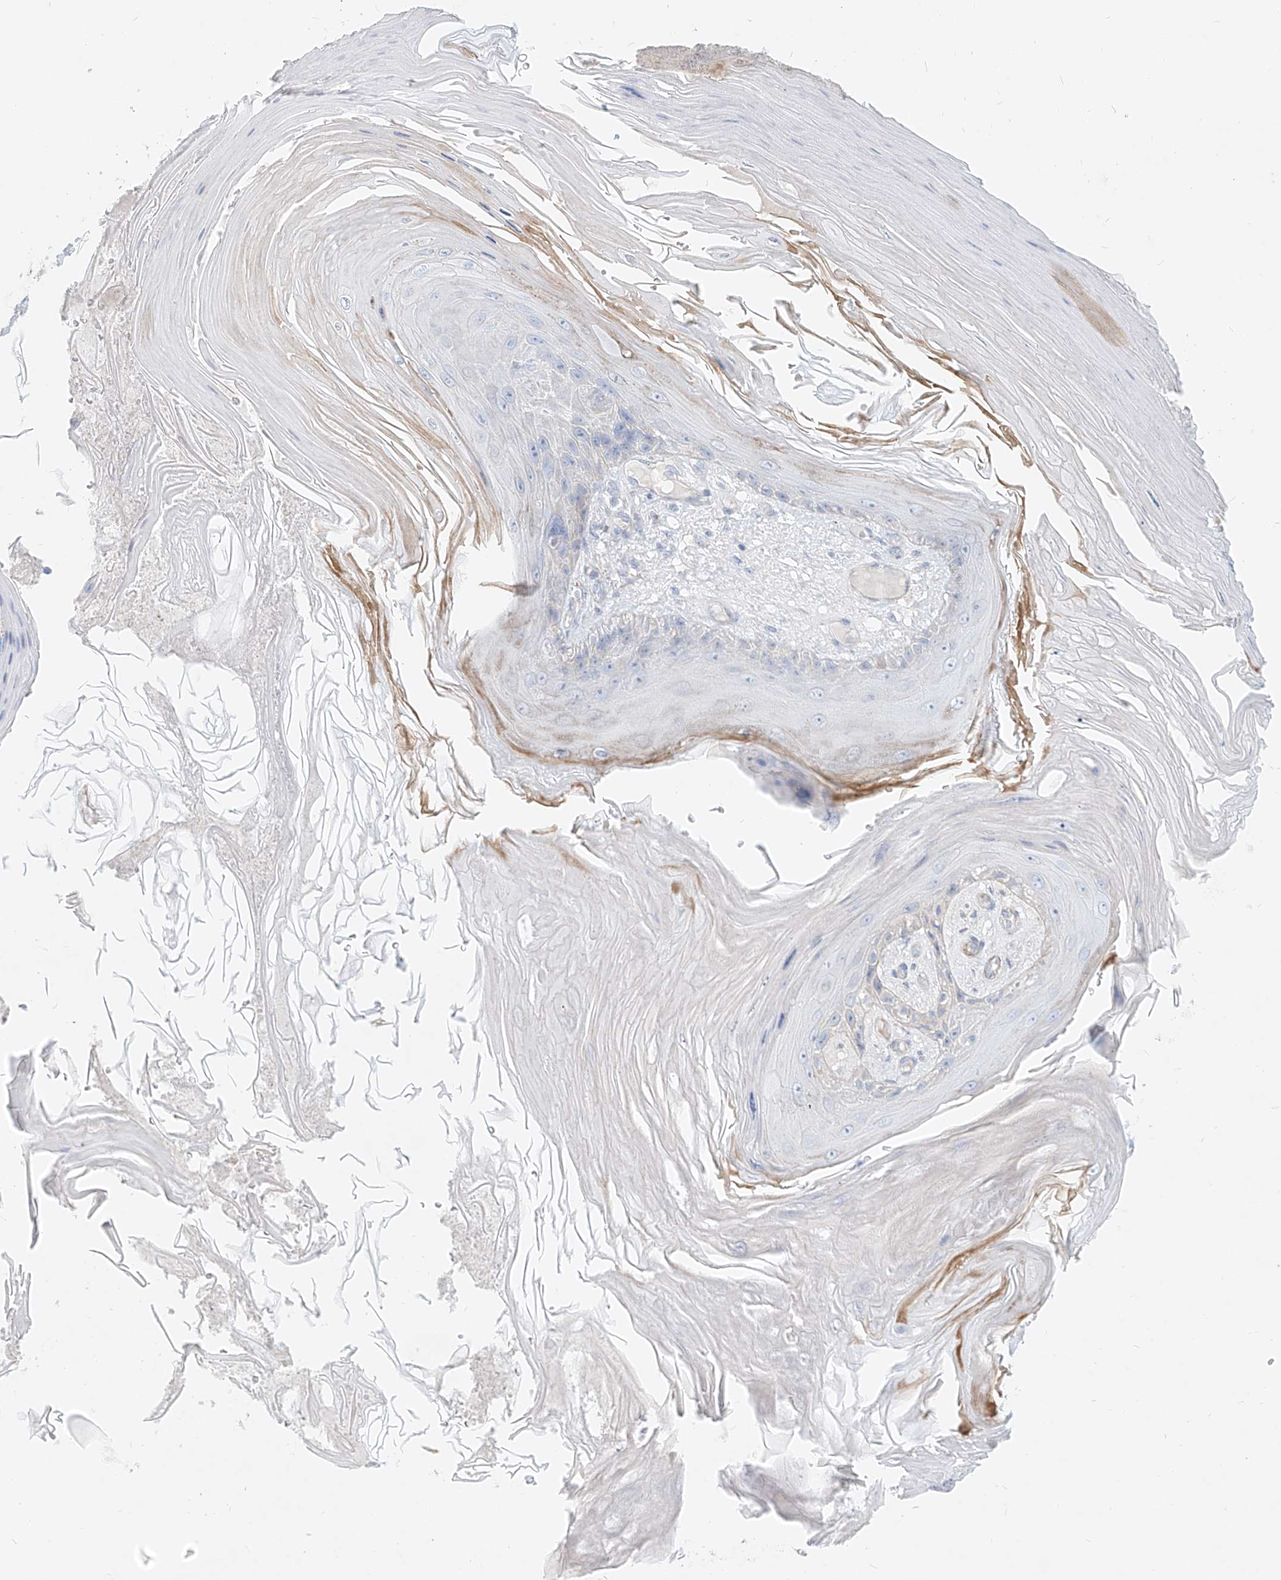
{"staining": {"intensity": "negative", "quantity": "none", "location": "none"}, "tissue": "skin cancer", "cell_type": "Tumor cells", "image_type": "cancer", "snomed": [{"axis": "morphology", "description": "Squamous cell carcinoma, NOS"}, {"axis": "topography", "description": "Skin"}], "caption": "Skin squamous cell carcinoma was stained to show a protein in brown. There is no significant staining in tumor cells.", "gene": "AJM1", "patient": {"sex": "female", "age": 88}}